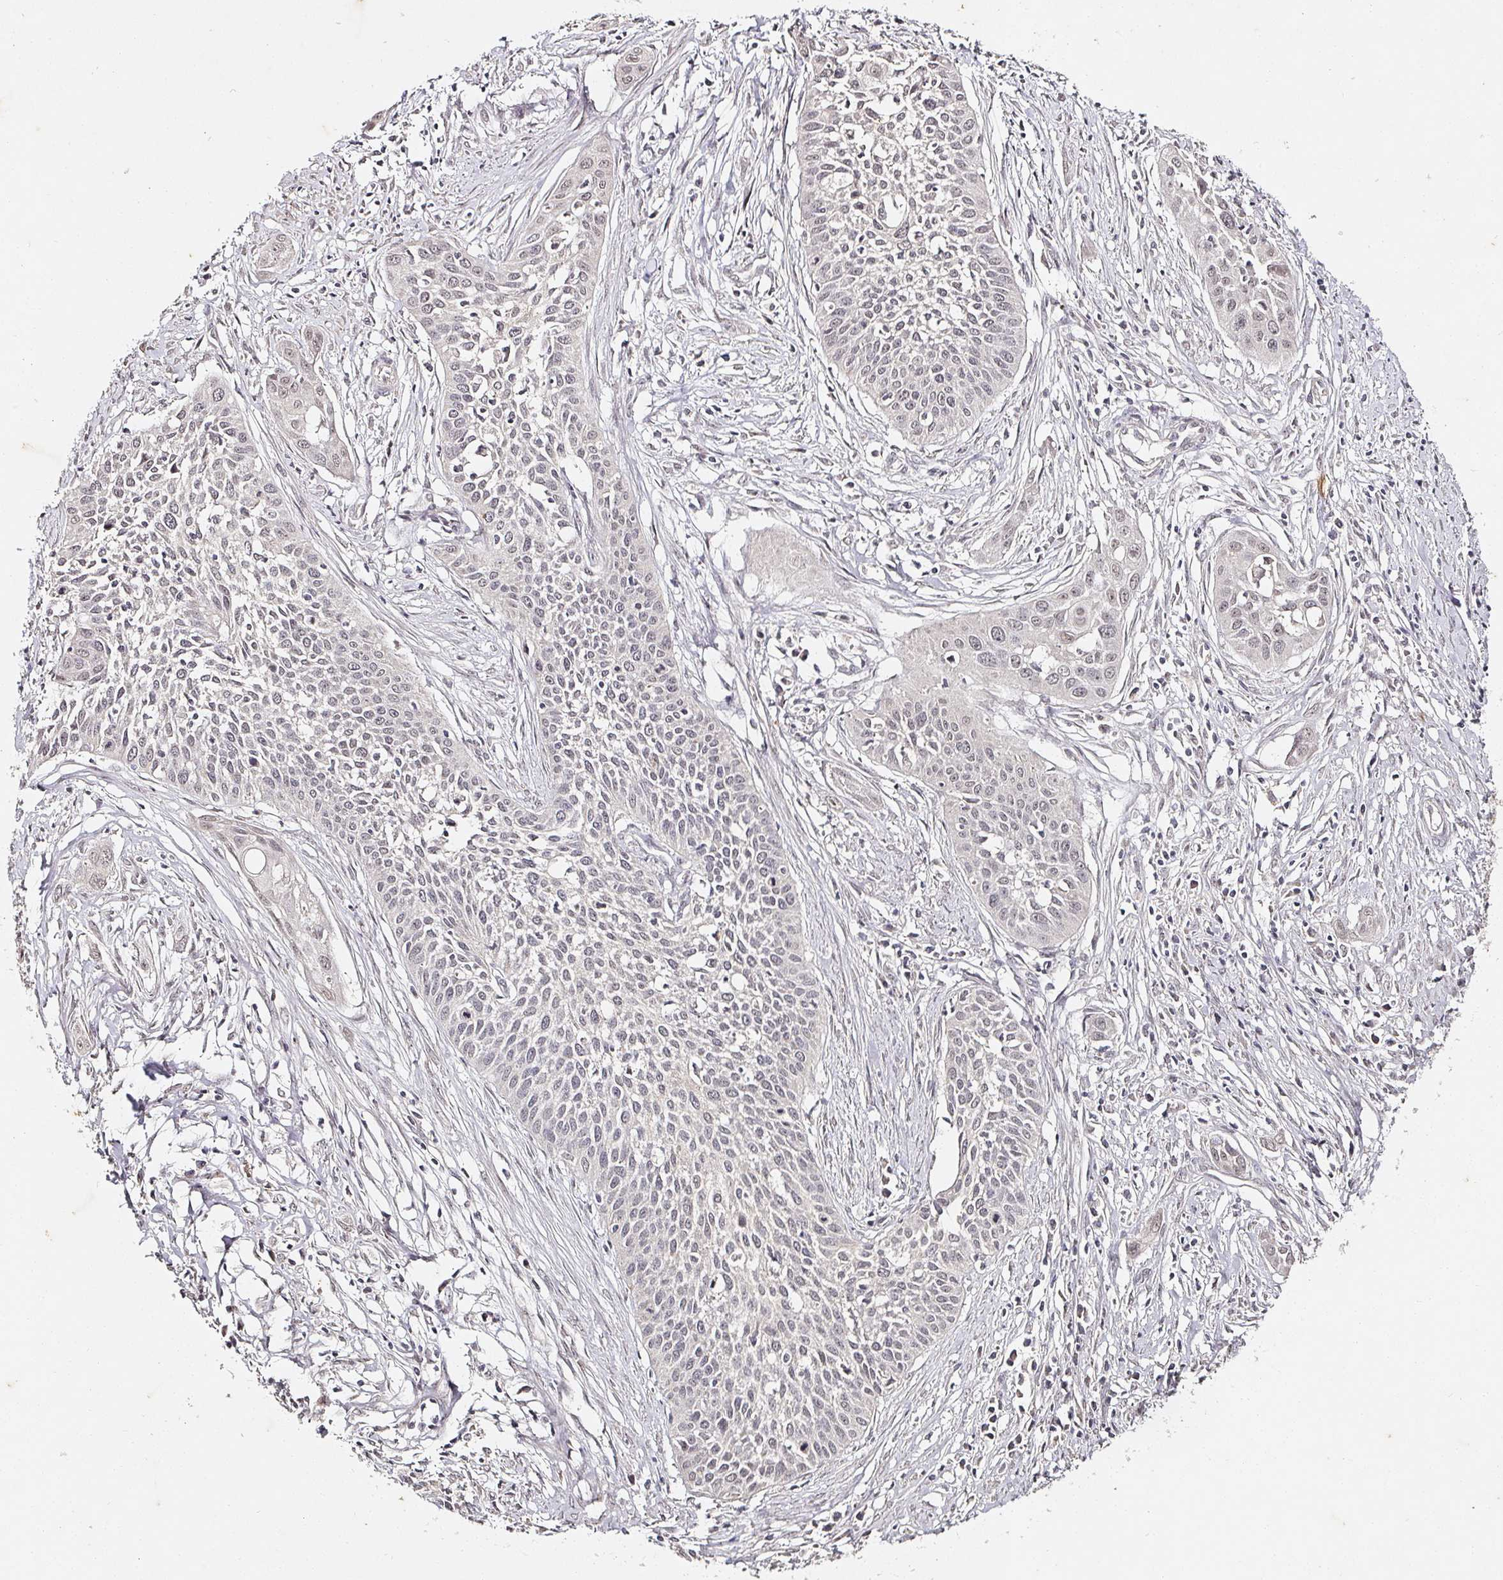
{"staining": {"intensity": "negative", "quantity": "none", "location": "none"}, "tissue": "cervical cancer", "cell_type": "Tumor cells", "image_type": "cancer", "snomed": [{"axis": "morphology", "description": "Squamous cell carcinoma, NOS"}, {"axis": "topography", "description": "Cervix"}], "caption": "IHC image of human cervical cancer (squamous cell carcinoma) stained for a protein (brown), which reveals no staining in tumor cells. The staining is performed using DAB brown chromogen with nuclei counter-stained in using hematoxylin.", "gene": "CAPN5", "patient": {"sex": "female", "age": 34}}